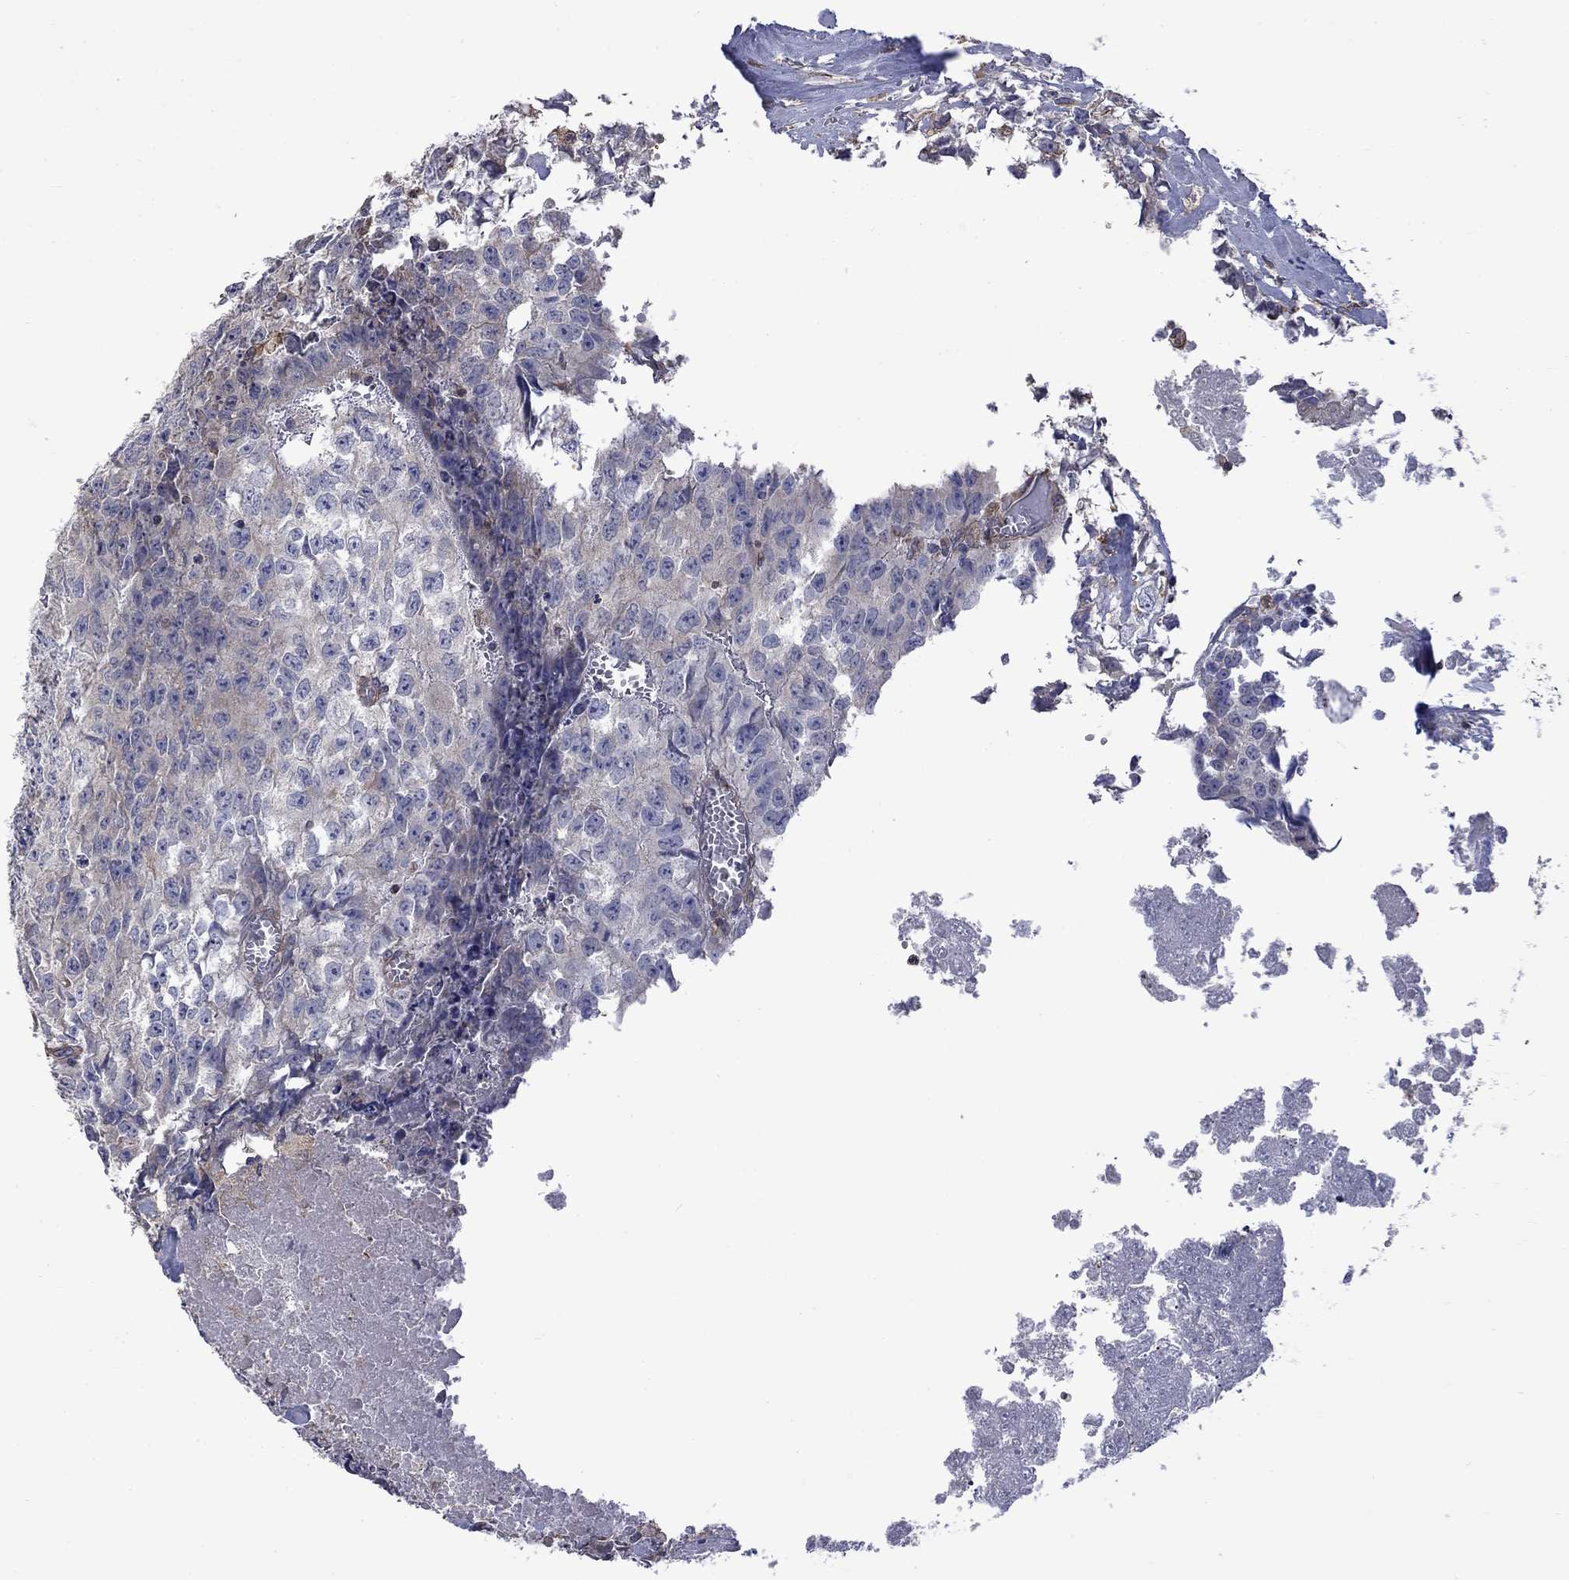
{"staining": {"intensity": "weak", "quantity": "<25%", "location": "cytoplasmic/membranous"}, "tissue": "testis cancer", "cell_type": "Tumor cells", "image_type": "cancer", "snomed": [{"axis": "morphology", "description": "Carcinoma, Embryonal, NOS"}, {"axis": "morphology", "description": "Teratoma, malignant, NOS"}, {"axis": "topography", "description": "Testis"}], "caption": "There is no significant positivity in tumor cells of testis cancer.", "gene": "CAMKK2", "patient": {"sex": "male", "age": 24}}